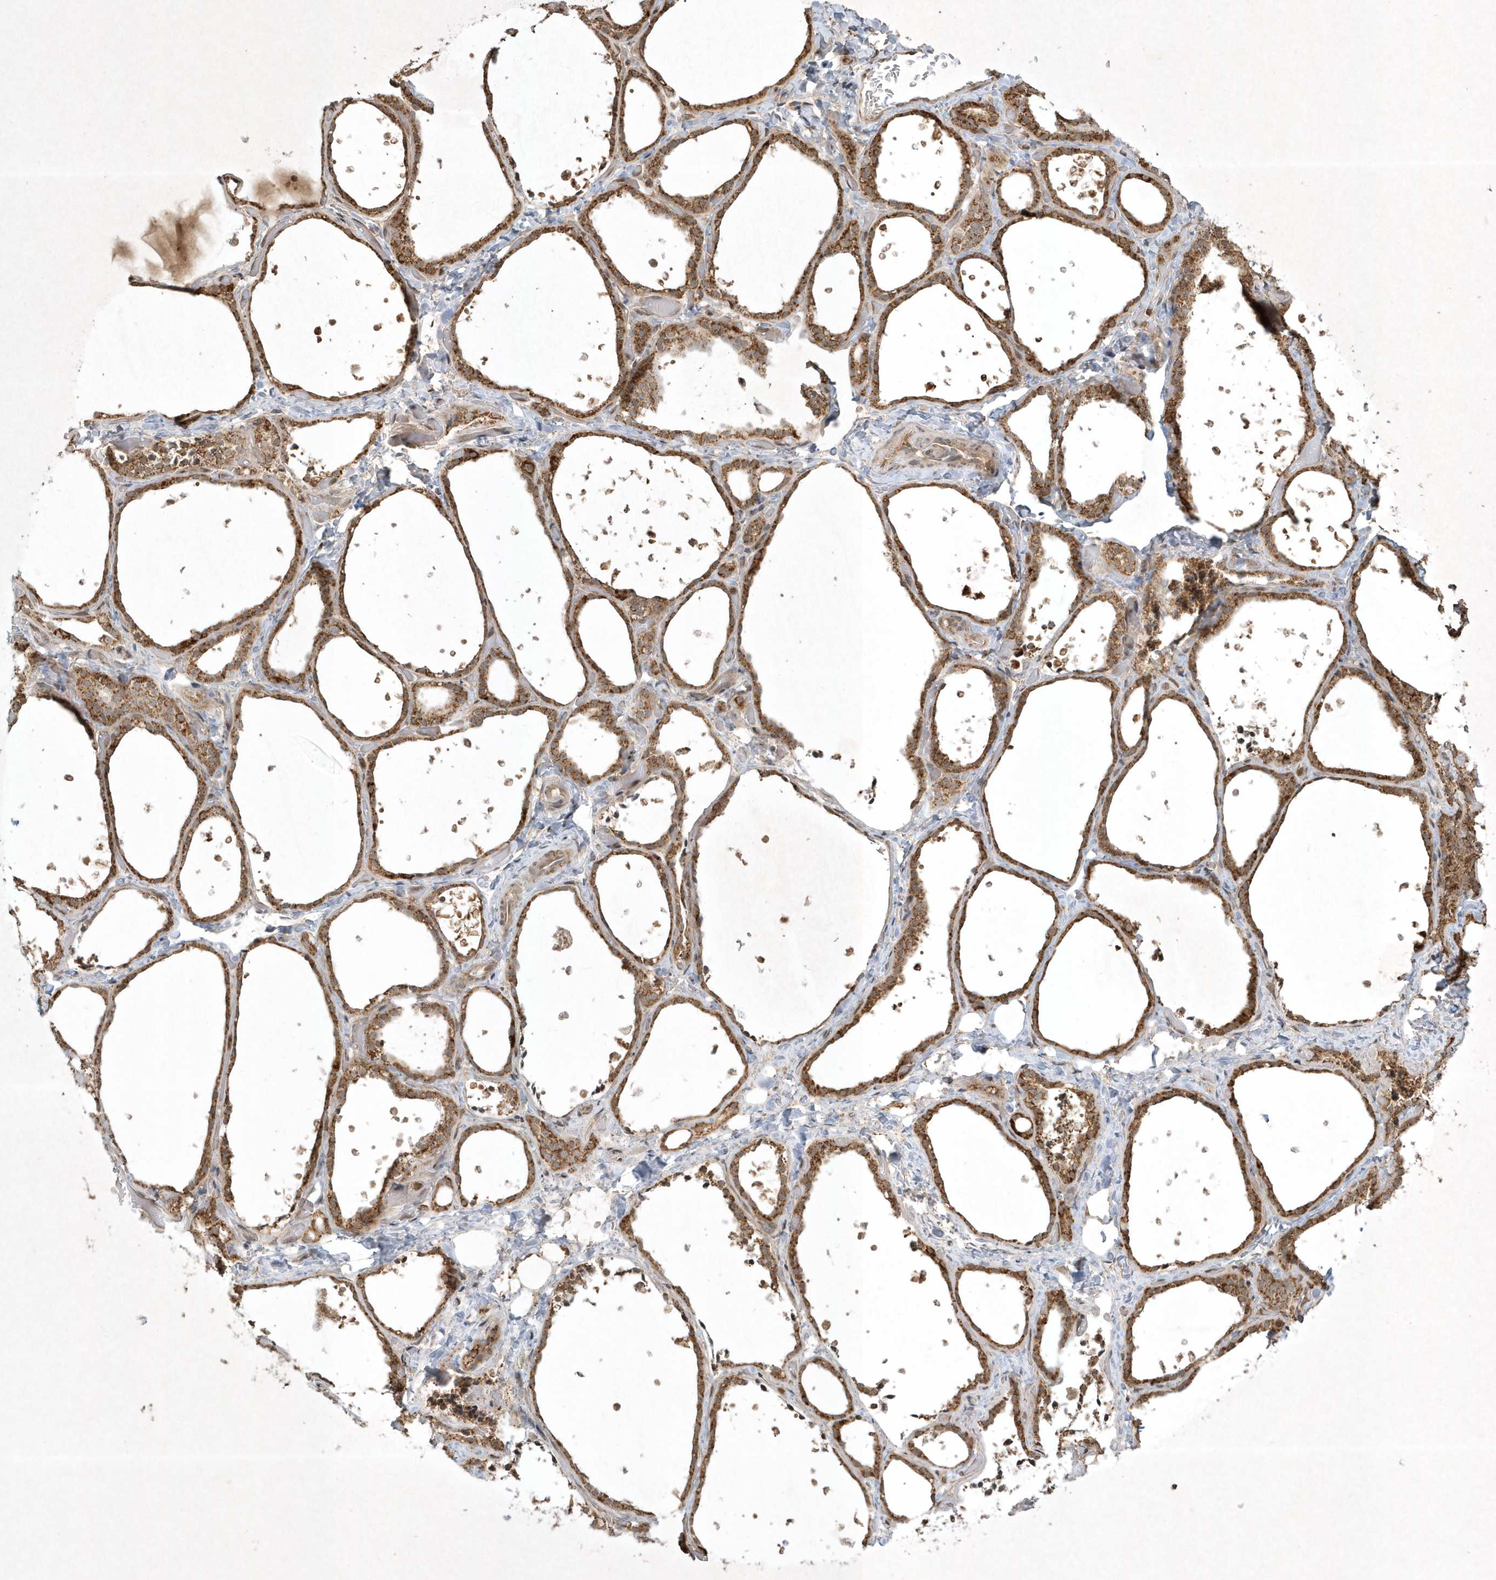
{"staining": {"intensity": "moderate", "quantity": ">75%", "location": "cytoplasmic/membranous"}, "tissue": "thyroid gland", "cell_type": "Glandular cells", "image_type": "normal", "snomed": [{"axis": "morphology", "description": "Normal tissue, NOS"}, {"axis": "topography", "description": "Thyroid gland"}], "caption": "This photomicrograph displays immunohistochemistry staining of benign human thyroid gland, with medium moderate cytoplasmic/membranous staining in about >75% of glandular cells.", "gene": "PLTP", "patient": {"sex": "female", "age": 44}}